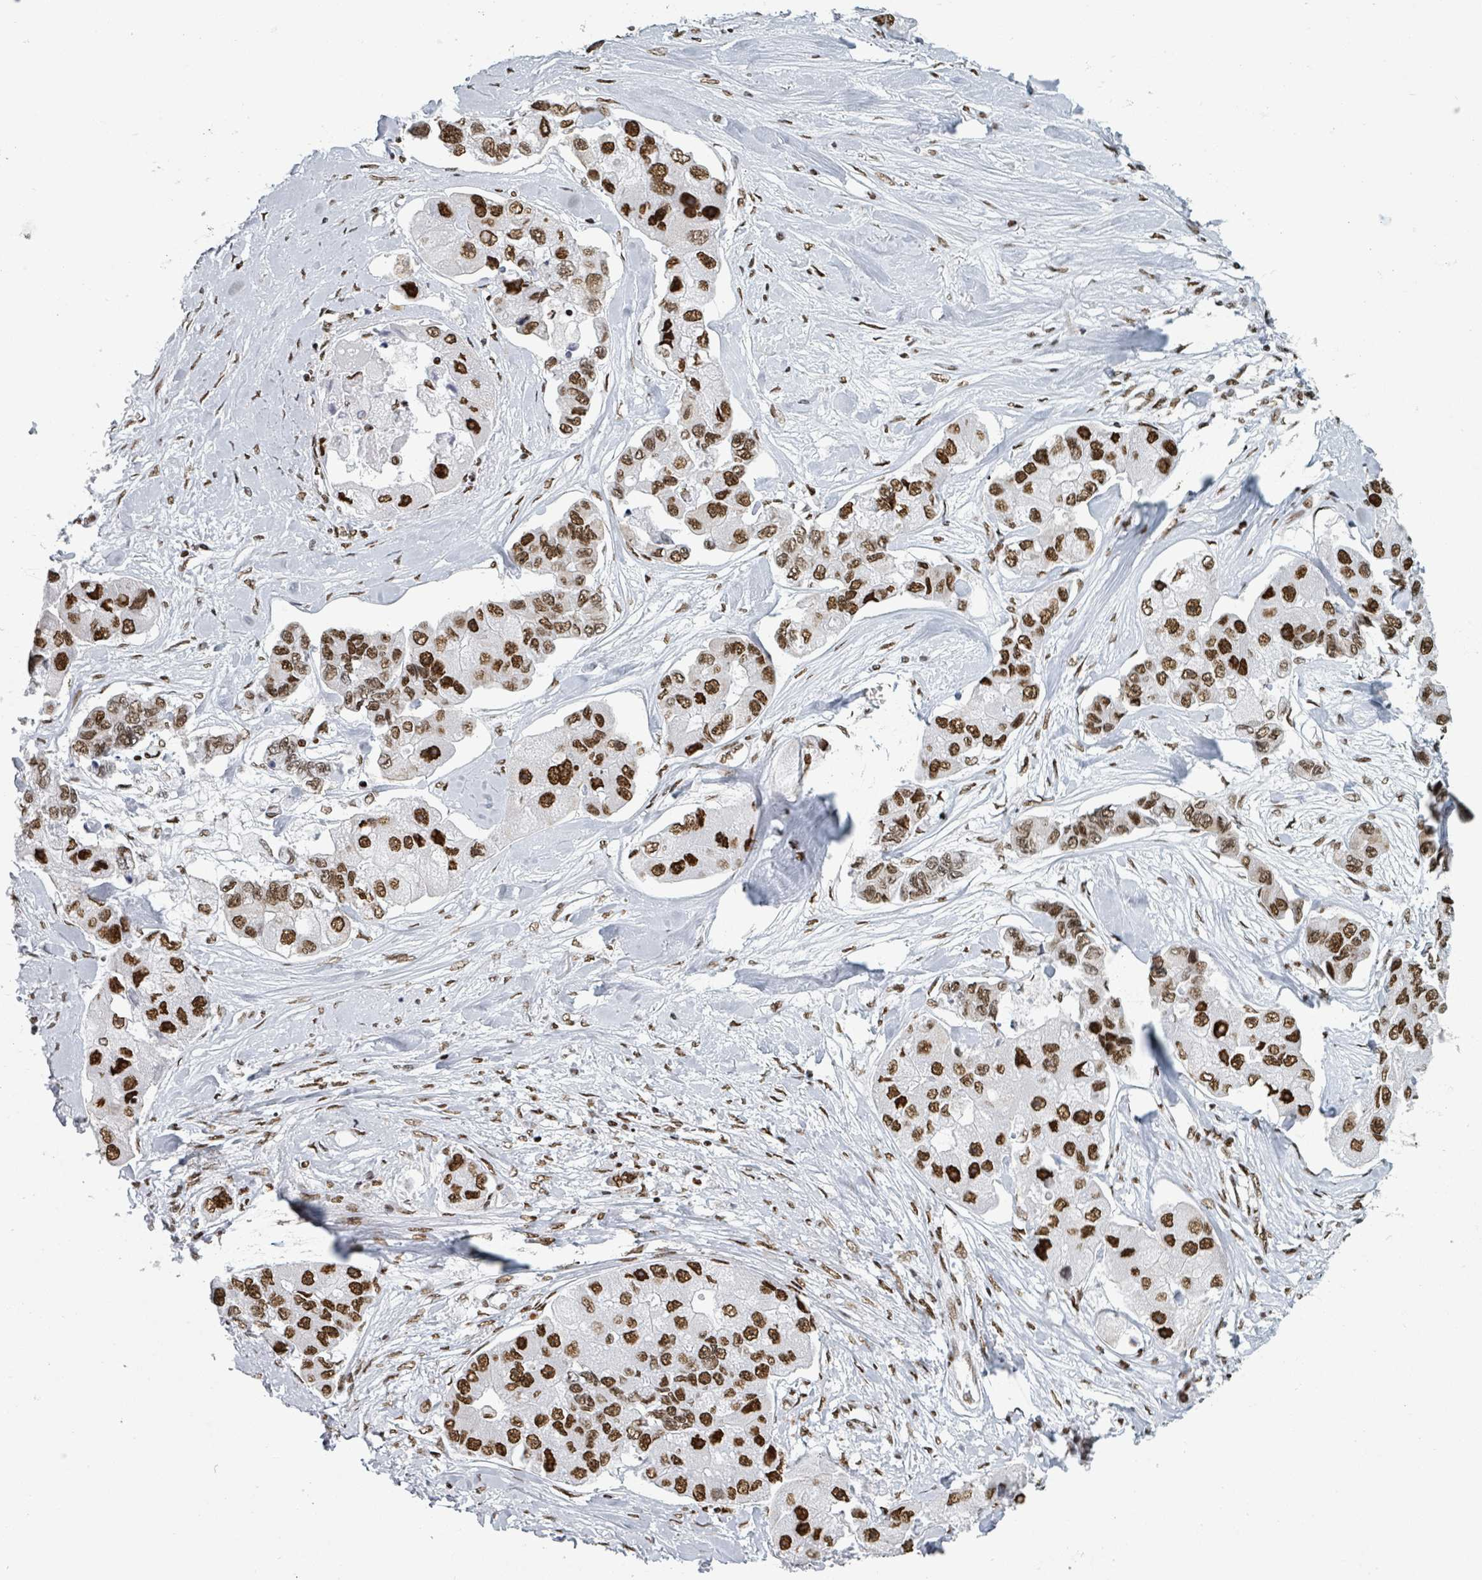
{"staining": {"intensity": "strong", "quantity": ">75%", "location": "nuclear"}, "tissue": "lung cancer", "cell_type": "Tumor cells", "image_type": "cancer", "snomed": [{"axis": "morphology", "description": "Adenocarcinoma, NOS"}, {"axis": "topography", "description": "Lung"}], "caption": "Immunohistochemical staining of lung cancer shows high levels of strong nuclear protein staining in about >75% of tumor cells.", "gene": "DHX16", "patient": {"sex": "female", "age": 54}}